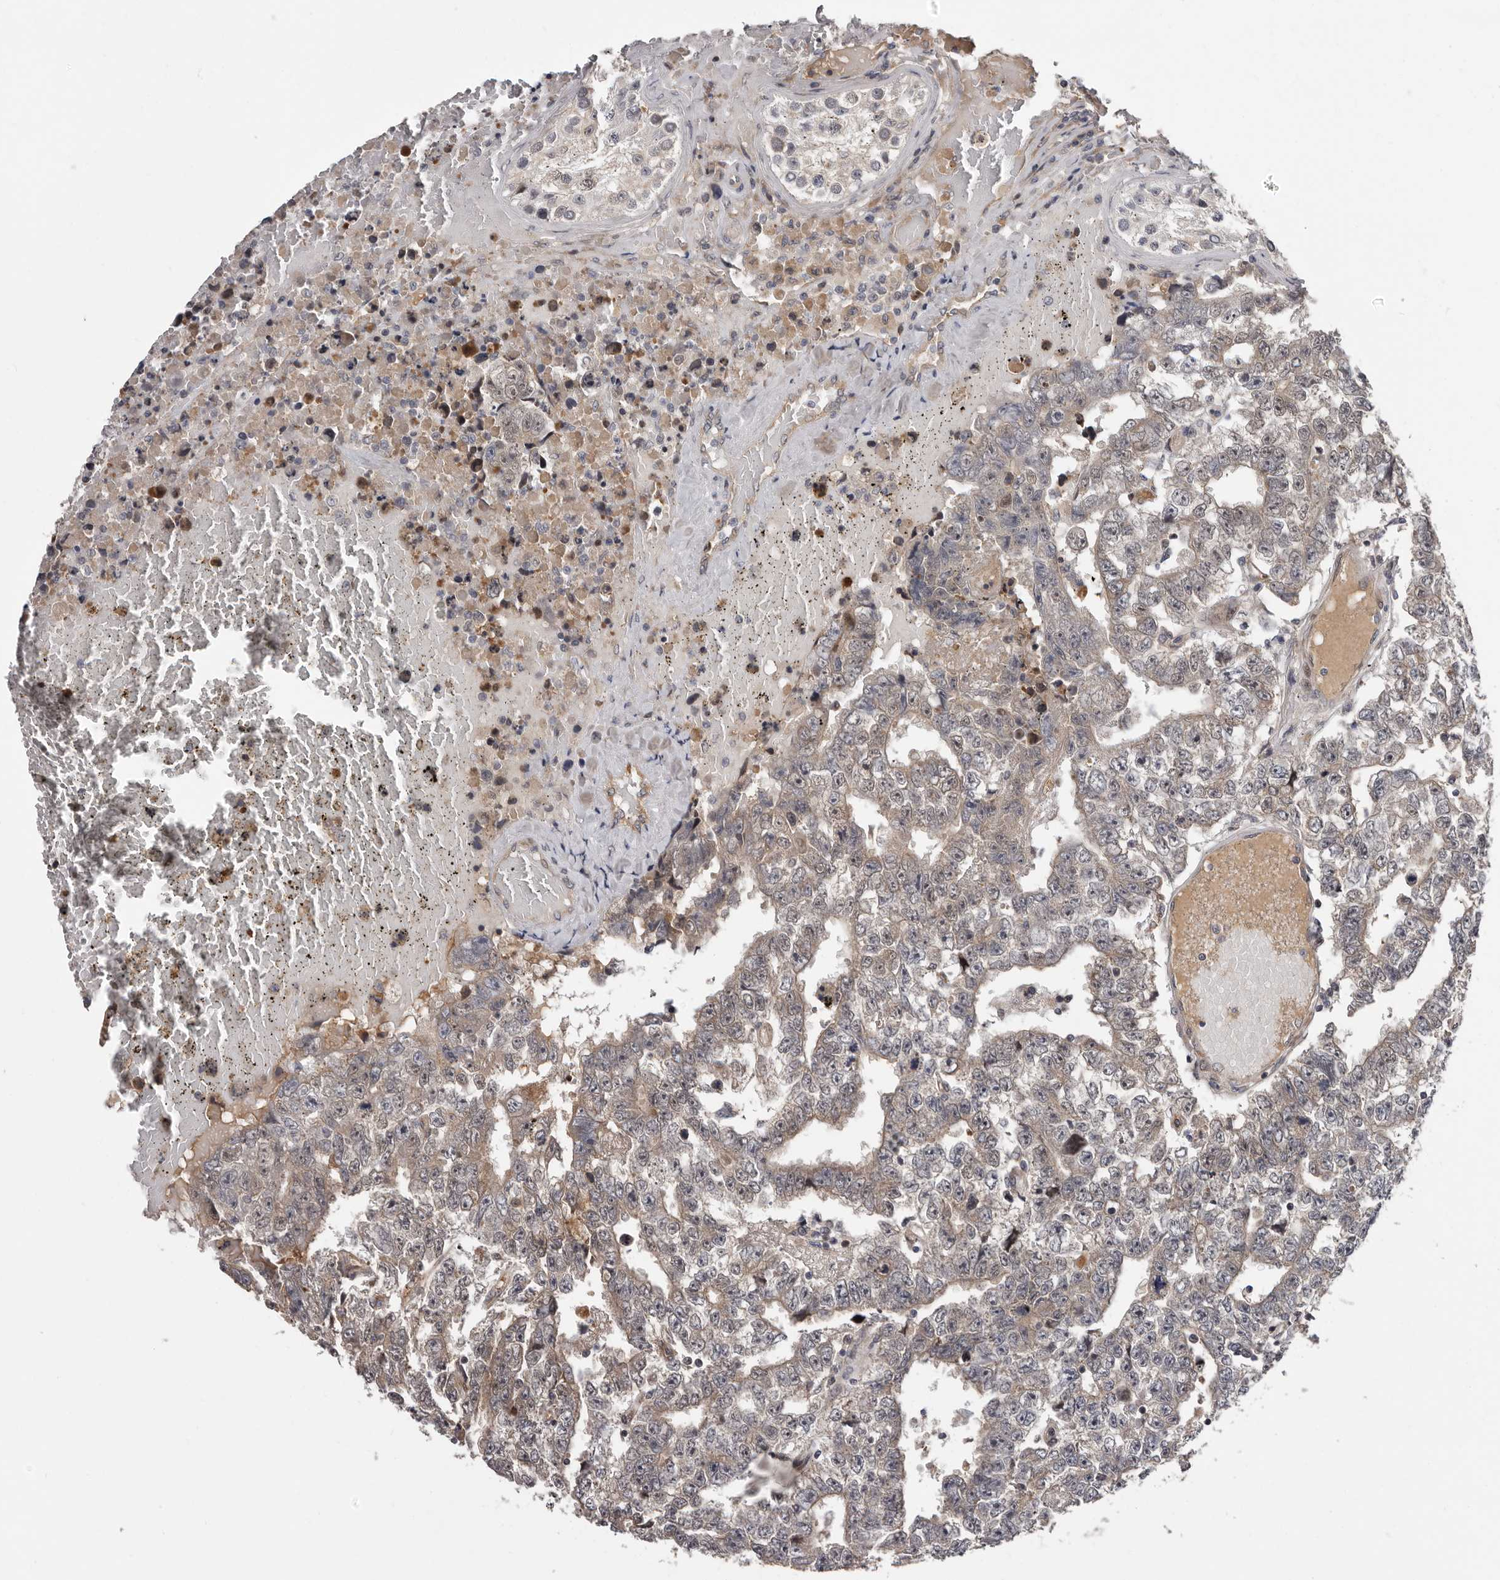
{"staining": {"intensity": "weak", "quantity": ">75%", "location": "cytoplasmic/membranous,nuclear"}, "tissue": "testis cancer", "cell_type": "Tumor cells", "image_type": "cancer", "snomed": [{"axis": "morphology", "description": "Carcinoma, Embryonal, NOS"}, {"axis": "topography", "description": "Testis"}], "caption": "Immunohistochemistry (IHC) of human testis cancer displays low levels of weak cytoplasmic/membranous and nuclear staining in about >75% of tumor cells. The staining was performed using DAB (3,3'-diaminobenzidine), with brown indicating positive protein expression. Nuclei are stained blue with hematoxylin.", "gene": "MED8", "patient": {"sex": "male", "age": 25}}